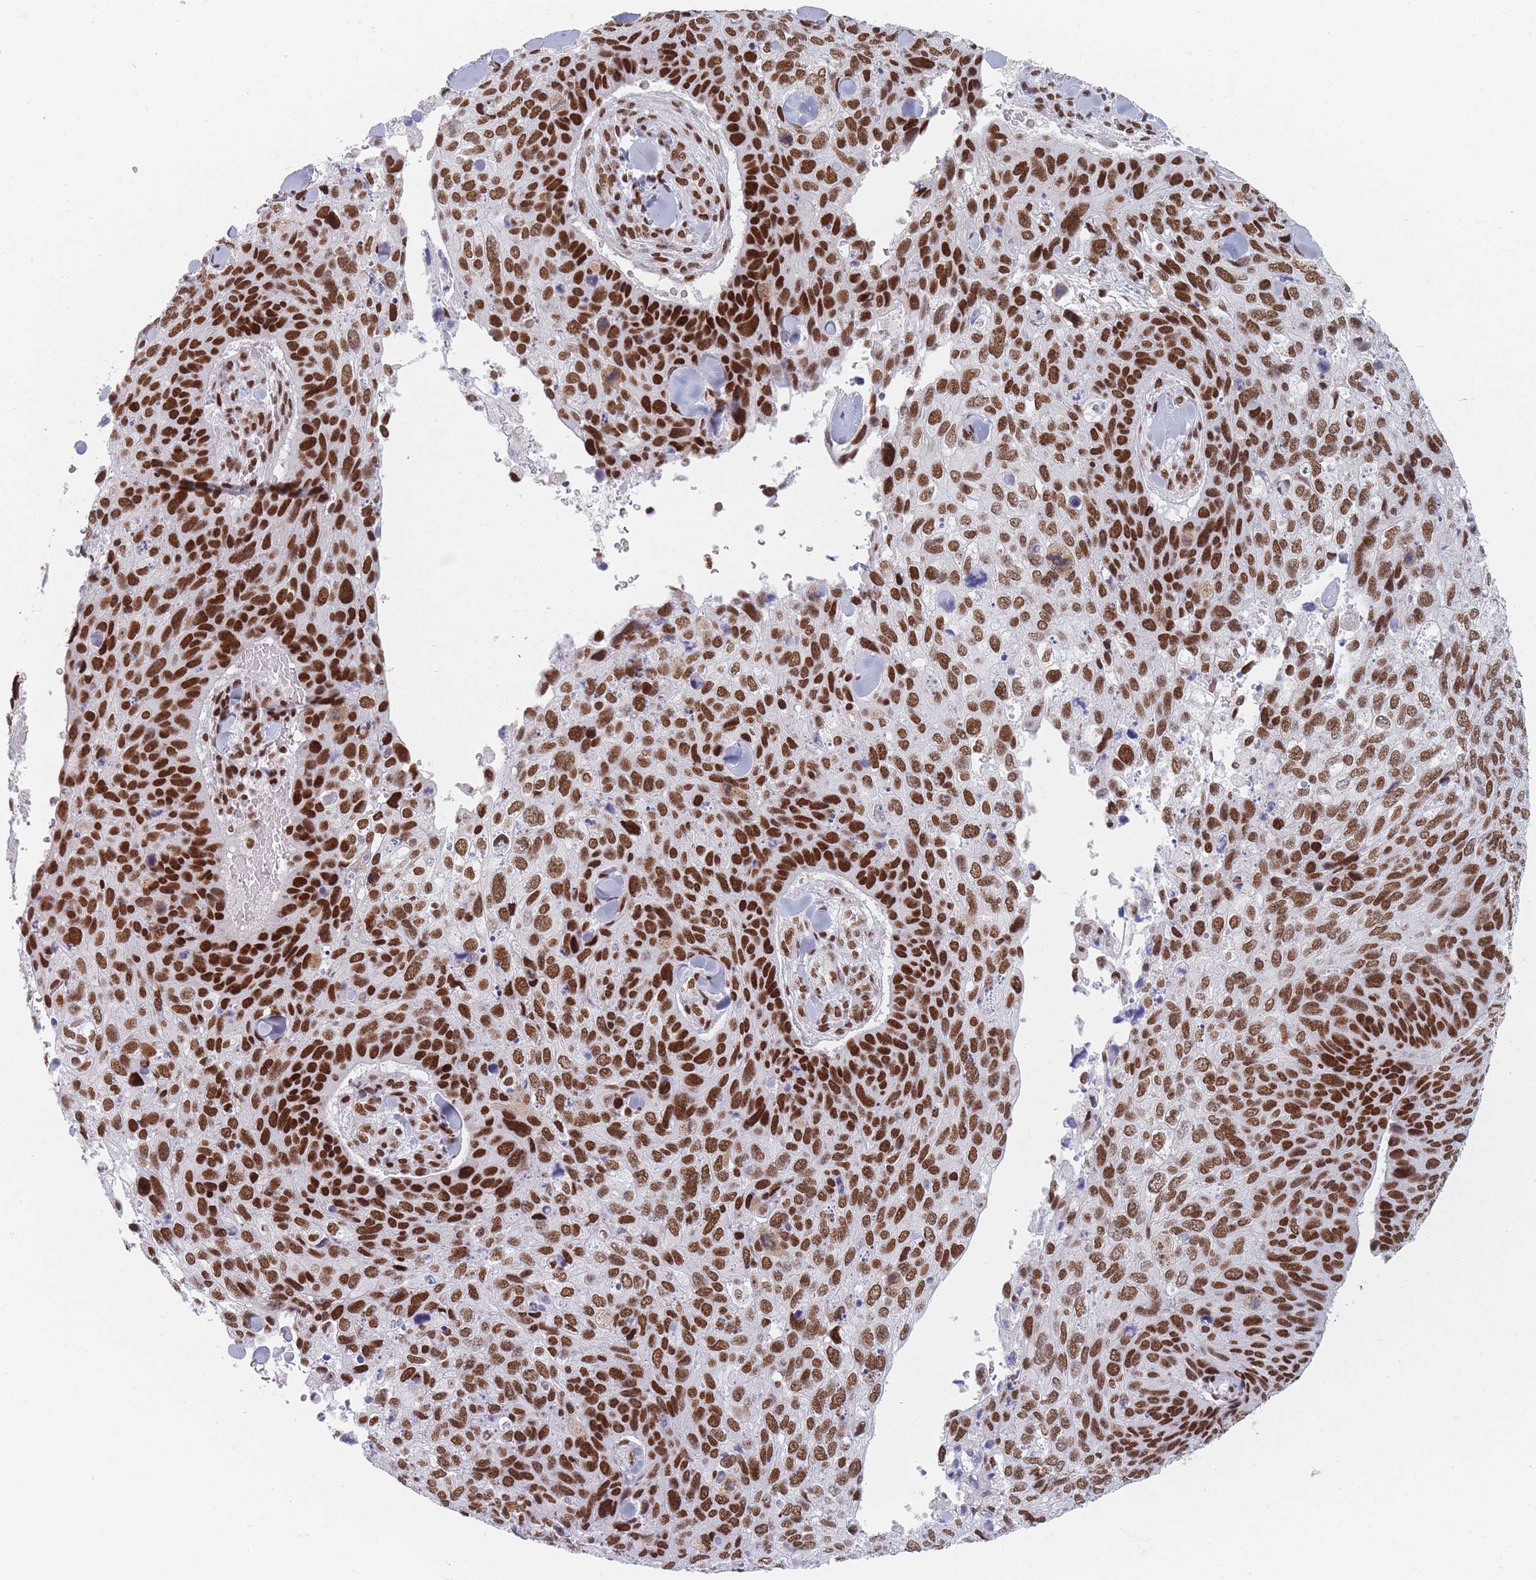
{"staining": {"intensity": "strong", "quantity": ">75%", "location": "nuclear"}, "tissue": "skin cancer", "cell_type": "Tumor cells", "image_type": "cancer", "snomed": [{"axis": "morphology", "description": "Basal cell carcinoma"}, {"axis": "topography", "description": "Skin"}], "caption": "Protein analysis of skin basal cell carcinoma tissue exhibits strong nuclear expression in approximately >75% of tumor cells.", "gene": "SAFB2", "patient": {"sex": "female", "age": 74}}